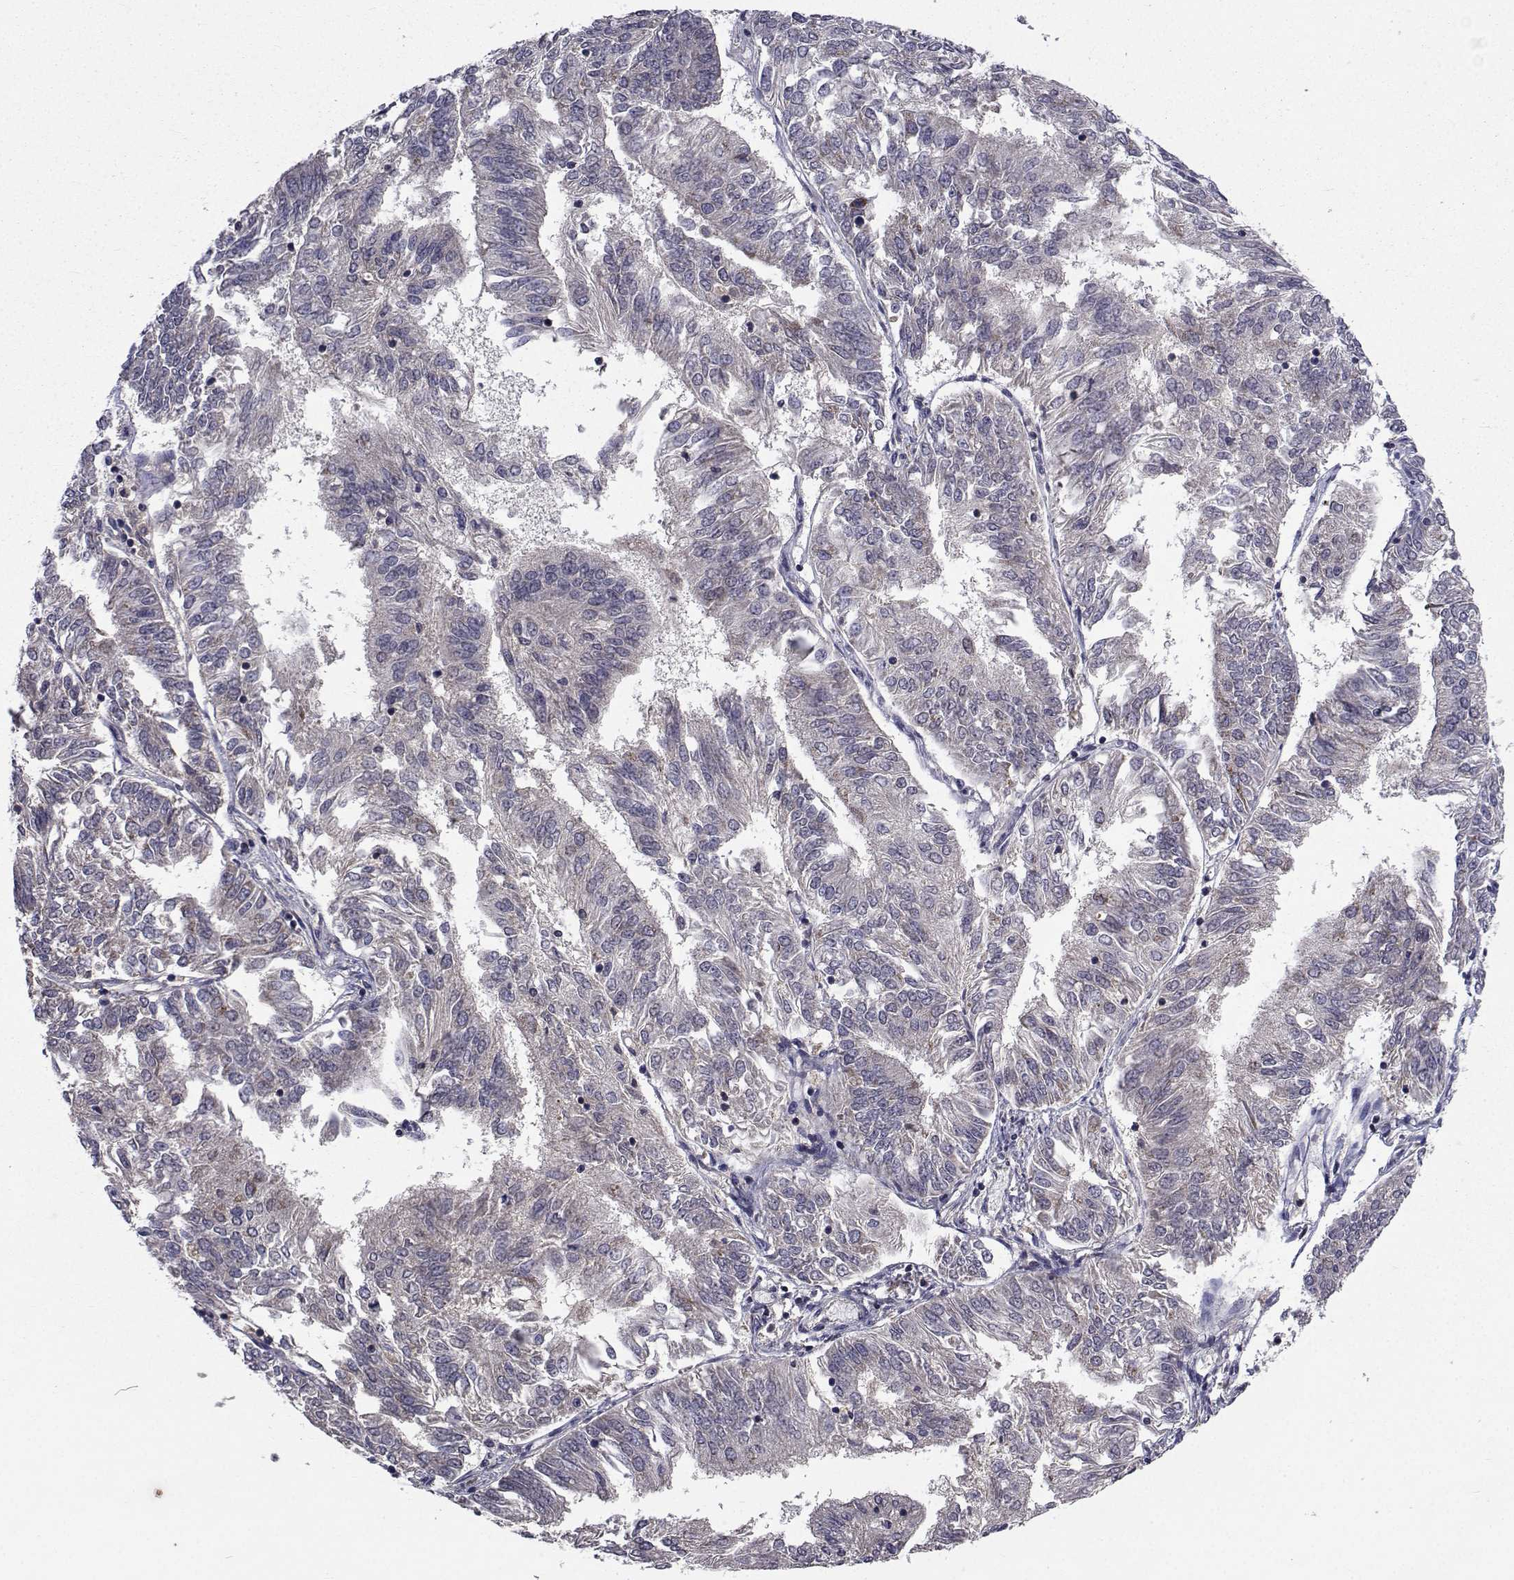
{"staining": {"intensity": "negative", "quantity": "none", "location": "none"}, "tissue": "endometrial cancer", "cell_type": "Tumor cells", "image_type": "cancer", "snomed": [{"axis": "morphology", "description": "Adenocarcinoma, NOS"}, {"axis": "topography", "description": "Endometrium"}], "caption": "An IHC histopathology image of endometrial adenocarcinoma is shown. There is no staining in tumor cells of endometrial adenocarcinoma.", "gene": "CYP2S1", "patient": {"sex": "female", "age": 58}}